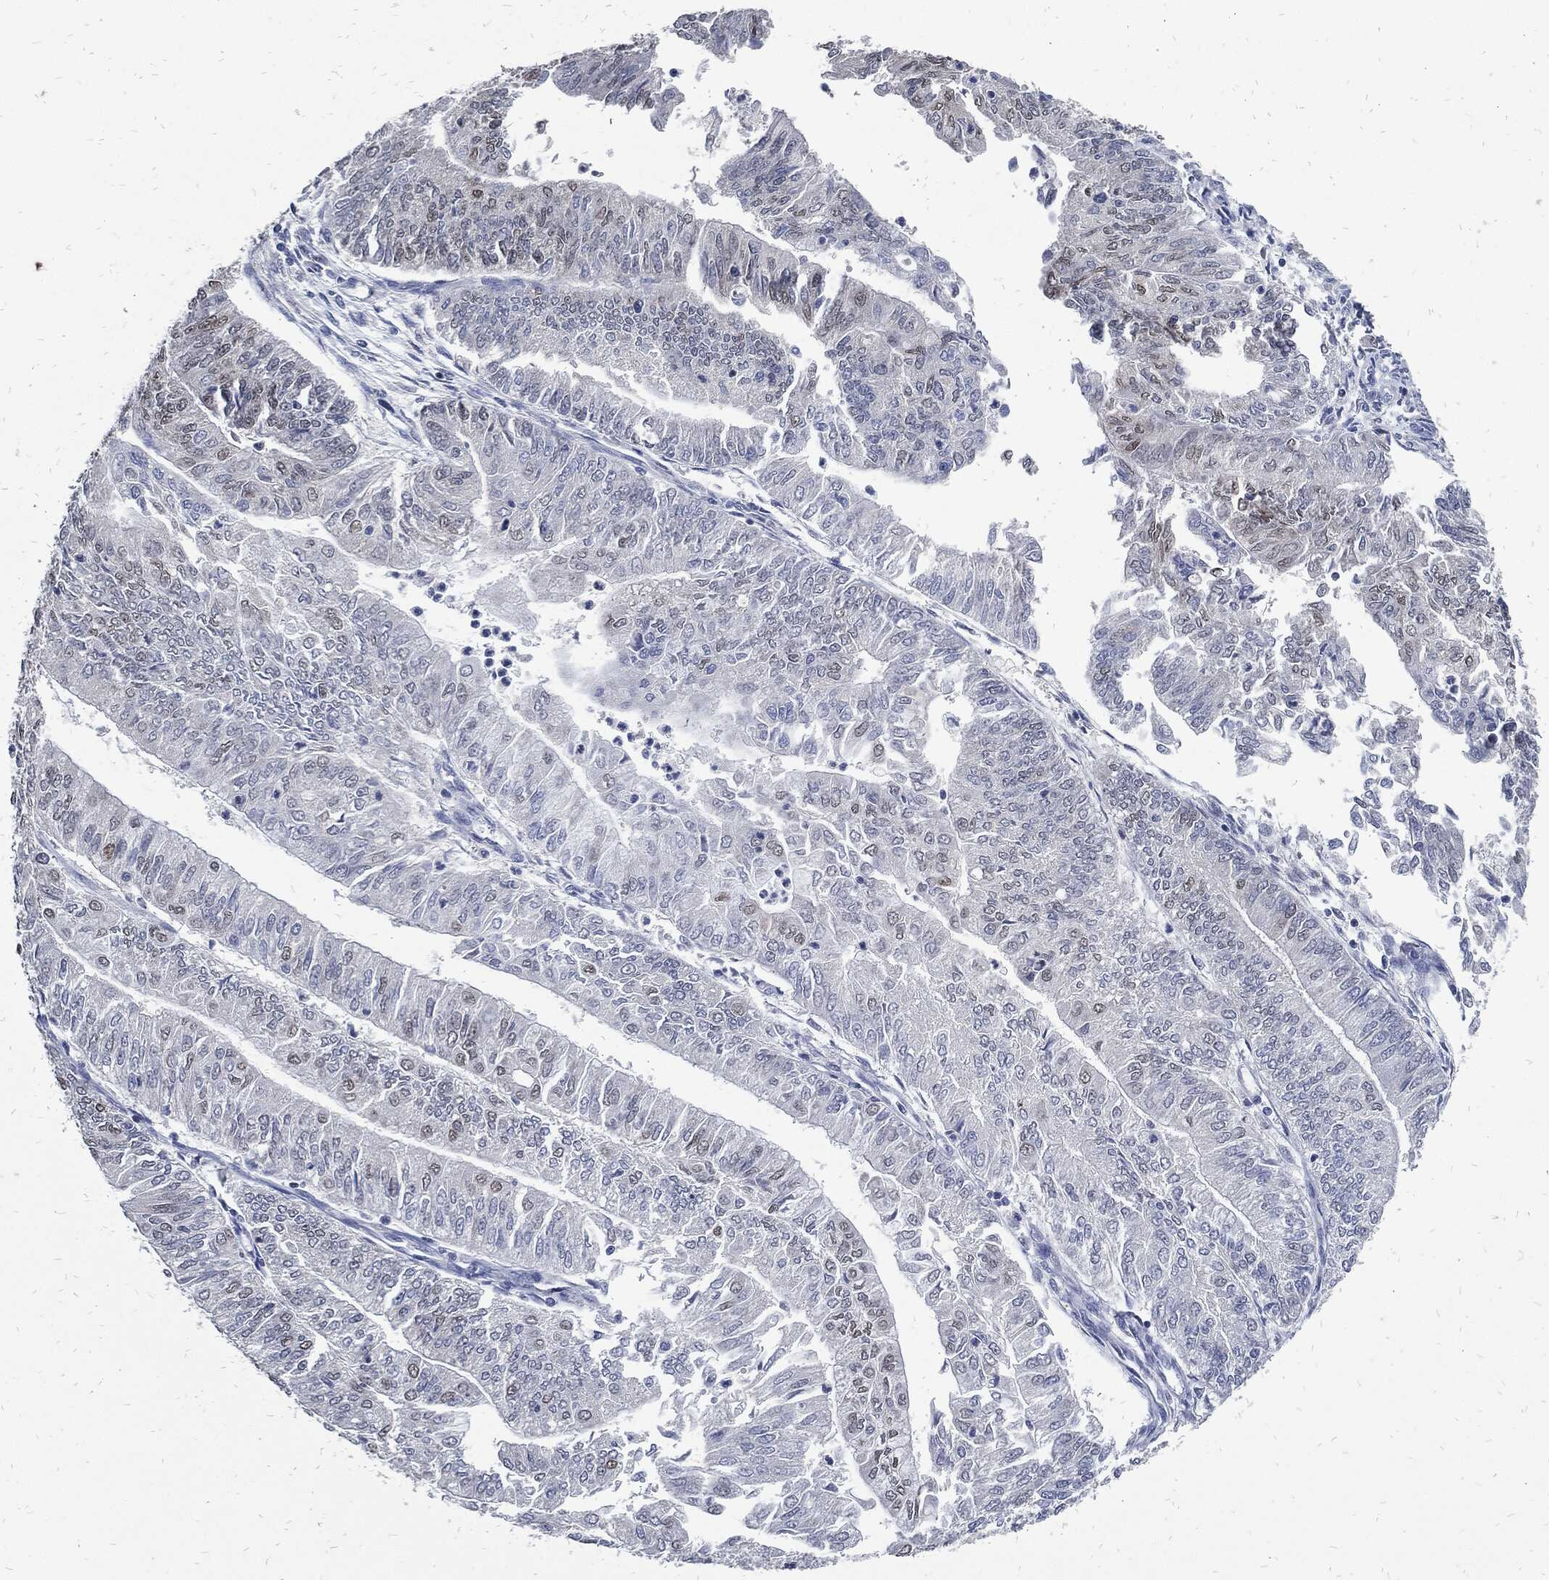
{"staining": {"intensity": "moderate", "quantity": "<25%", "location": "nuclear"}, "tissue": "endometrial cancer", "cell_type": "Tumor cells", "image_type": "cancer", "snomed": [{"axis": "morphology", "description": "Adenocarcinoma, NOS"}, {"axis": "topography", "description": "Endometrium"}], "caption": "An immunohistochemistry (IHC) histopathology image of neoplastic tissue is shown. Protein staining in brown highlights moderate nuclear positivity in endometrial cancer within tumor cells.", "gene": "JUN", "patient": {"sex": "female", "age": 59}}